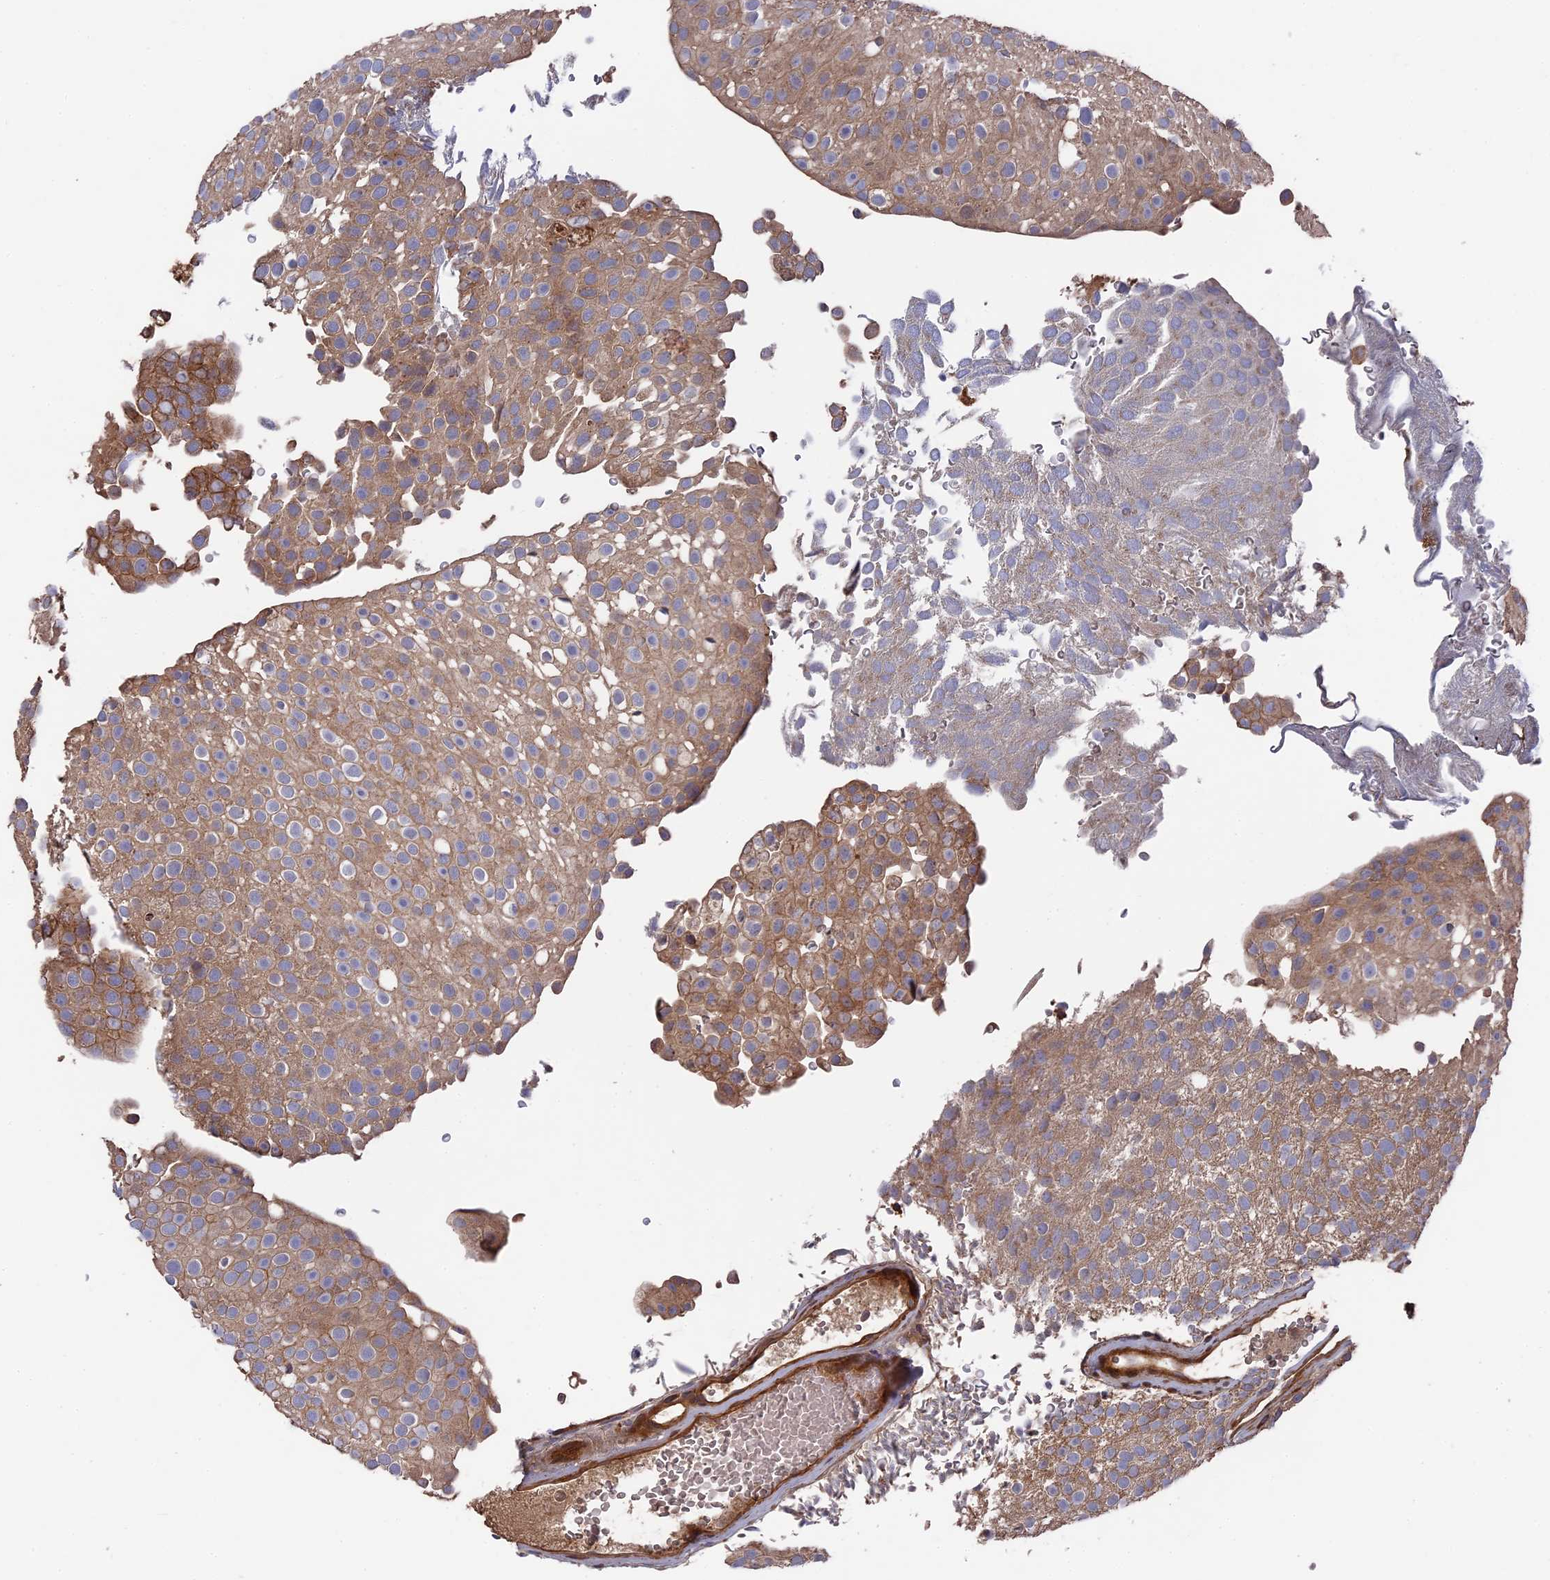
{"staining": {"intensity": "moderate", "quantity": ">75%", "location": "cytoplasmic/membranous"}, "tissue": "urothelial cancer", "cell_type": "Tumor cells", "image_type": "cancer", "snomed": [{"axis": "morphology", "description": "Urothelial carcinoma, Low grade"}, {"axis": "topography", "description": "Urinary bladder"}], "caption": "This photomicrograph exhibits low-grade urothelial carcinoma stained with immunohistochemistry (IHC) to label a protein in brown. The cytoplasmic/membranous of tumor cells show moderate positivity for the protein. Nuclei are counter-stained blue.", "gene": "DEF8", "patient": {"sex": "male", "age": 78}}